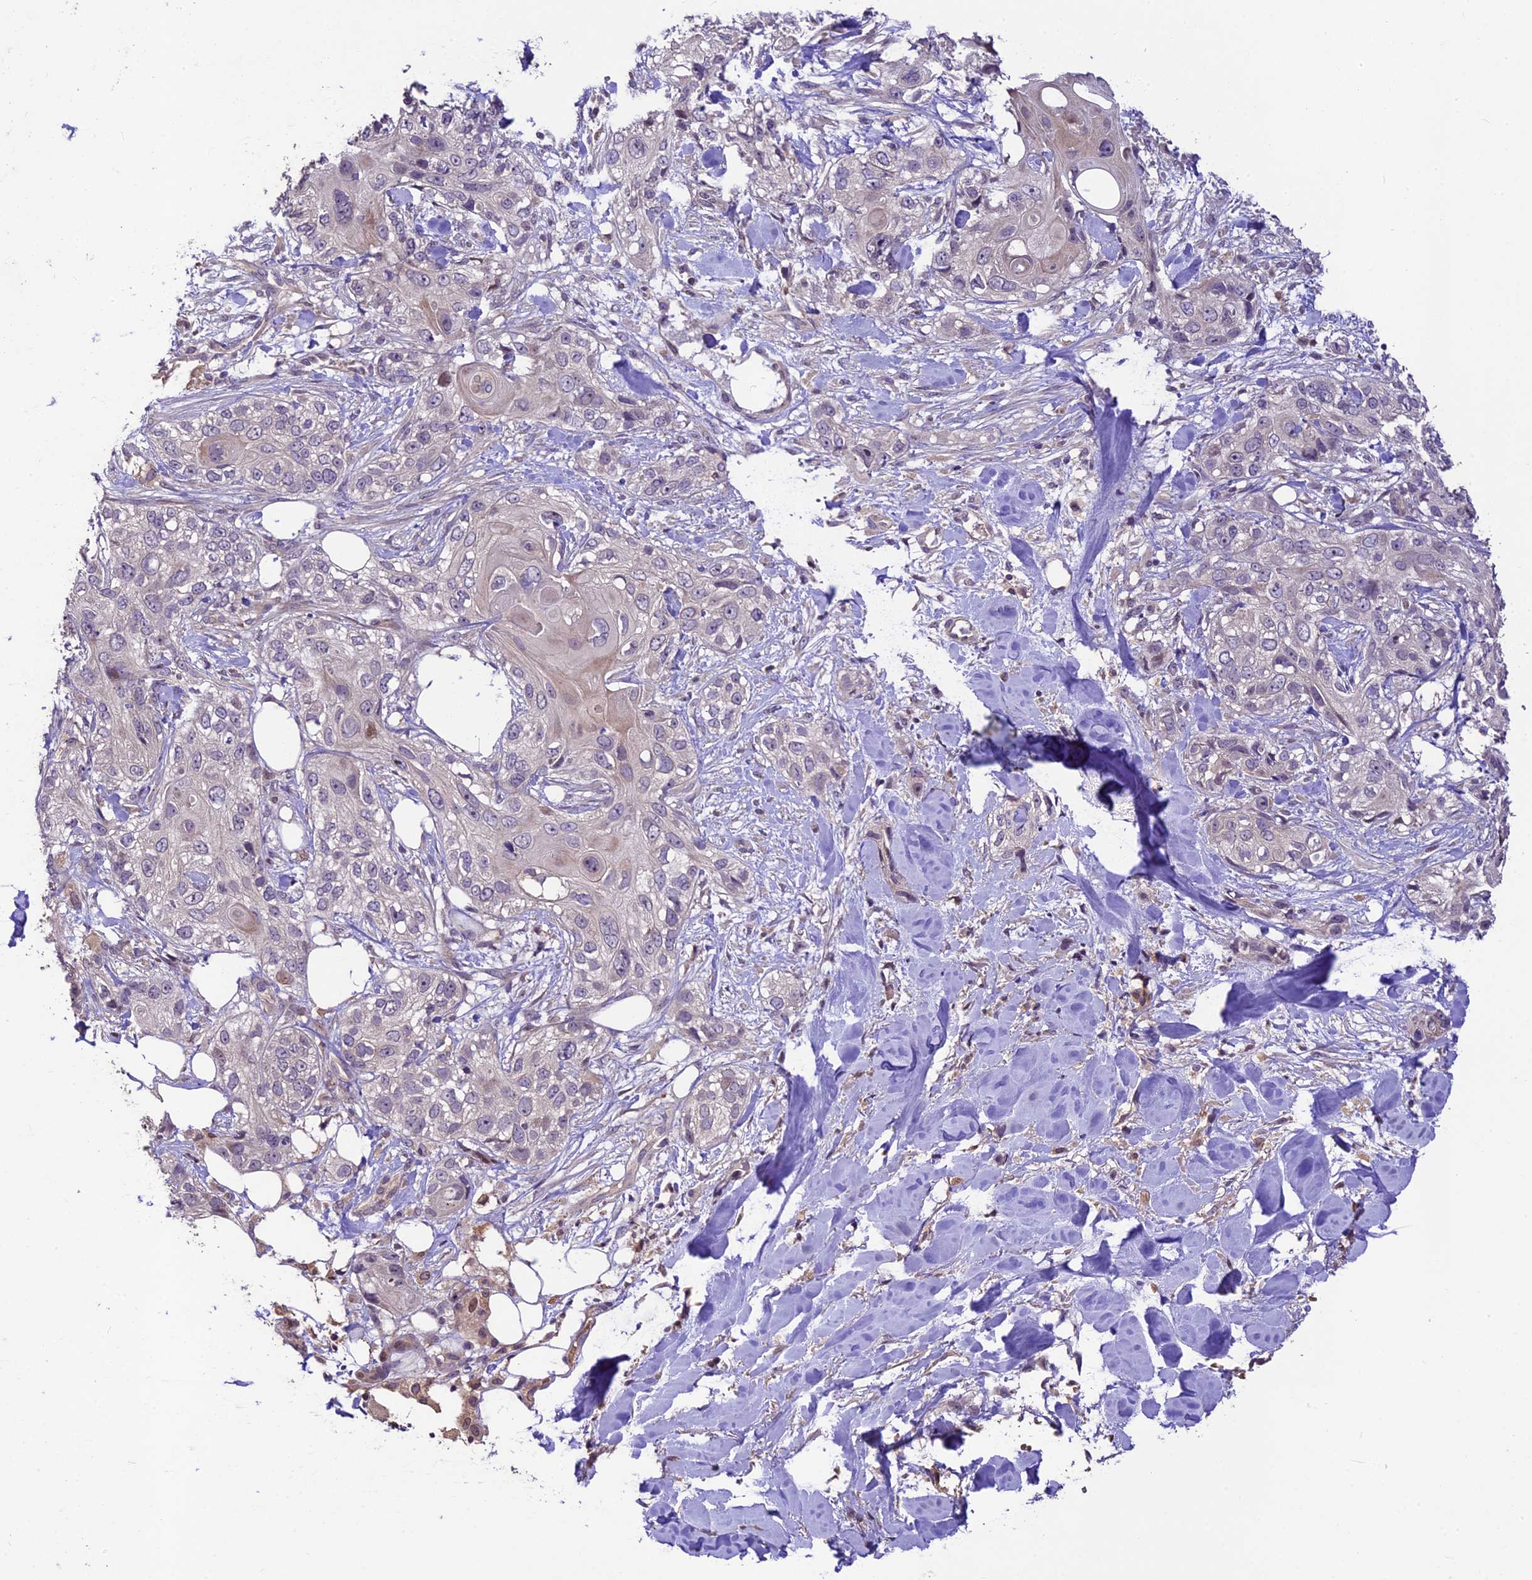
{"staining": {"intensity": "negative", "quantity": "none", "location": "none"}, "tissue": "skin cancer", "cell_type": "Tumor cells", "image_type": "cancer", "snomed": [{"axis": "morphology", "description": "Normal tissue, NOS"}, {"axis": "morphology", "description": "Squamous cell carcinoma, NOS"}, {"axis": "topography", "description": "Skin"}], "caption": "The micrograph shows no significant positivity in tumor cells of skin cancer.", "gene": "DGKH", "patient": {"sex": "male", "age": 72}}